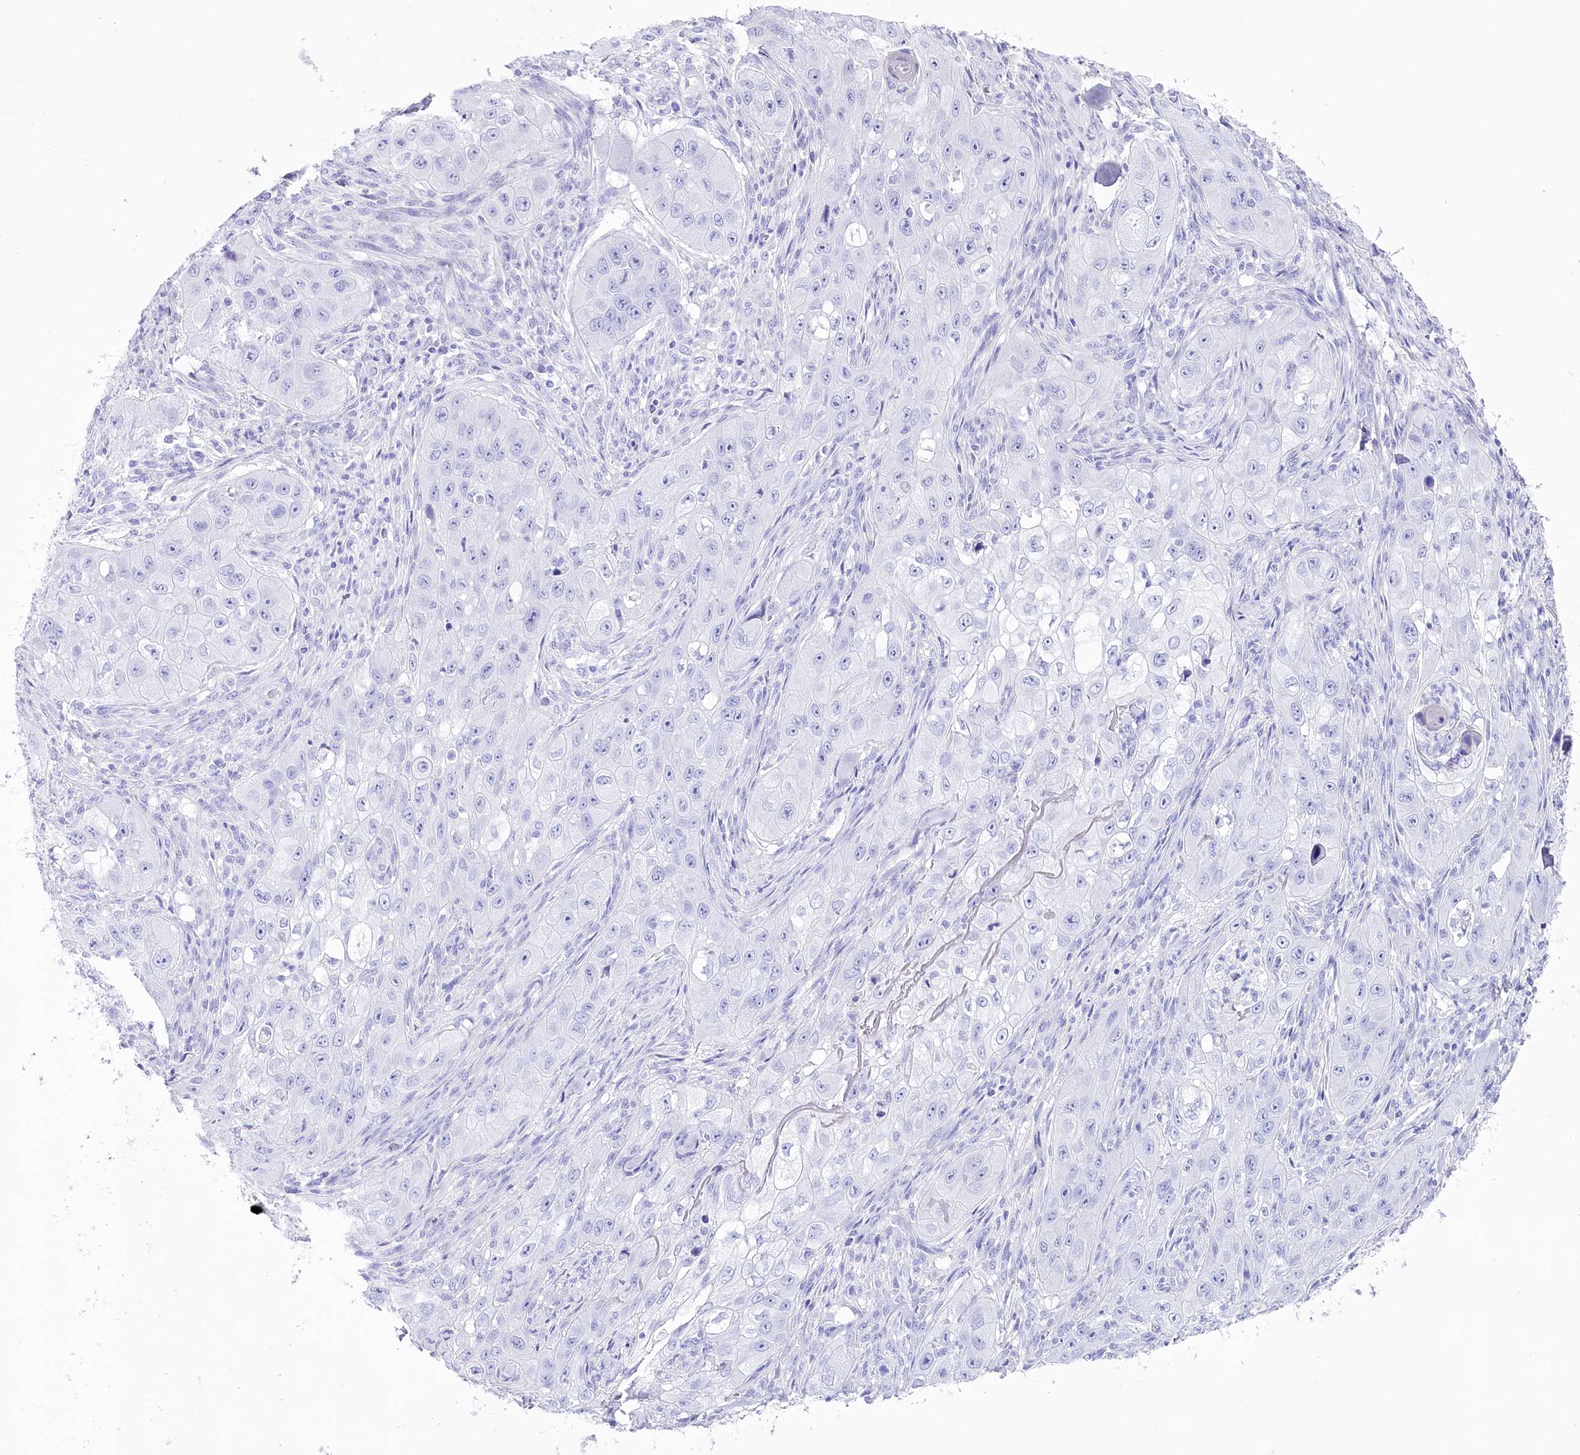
{"staining": {"intensity": "negative", "quantity": "none", "location": "none"}, "tissue": "skin cancer", "cell_type": "Tumor cells", "image_type": "cancer", "snomed": [{"axis": "morphology", "description": "Squamous cell carcinoma, NOS"}, {"axis": "topography", "description": "Skin"}, {"axis": "topography", "description": "Subcutis"}], "caption": "Immunohistochemistry image of squamous cell carcinoma (skin) stained for a protein (brown), which displays no staining in tumor cells.", "gene": "CSN3", "patient": {"sex": "male", "age": 73}}